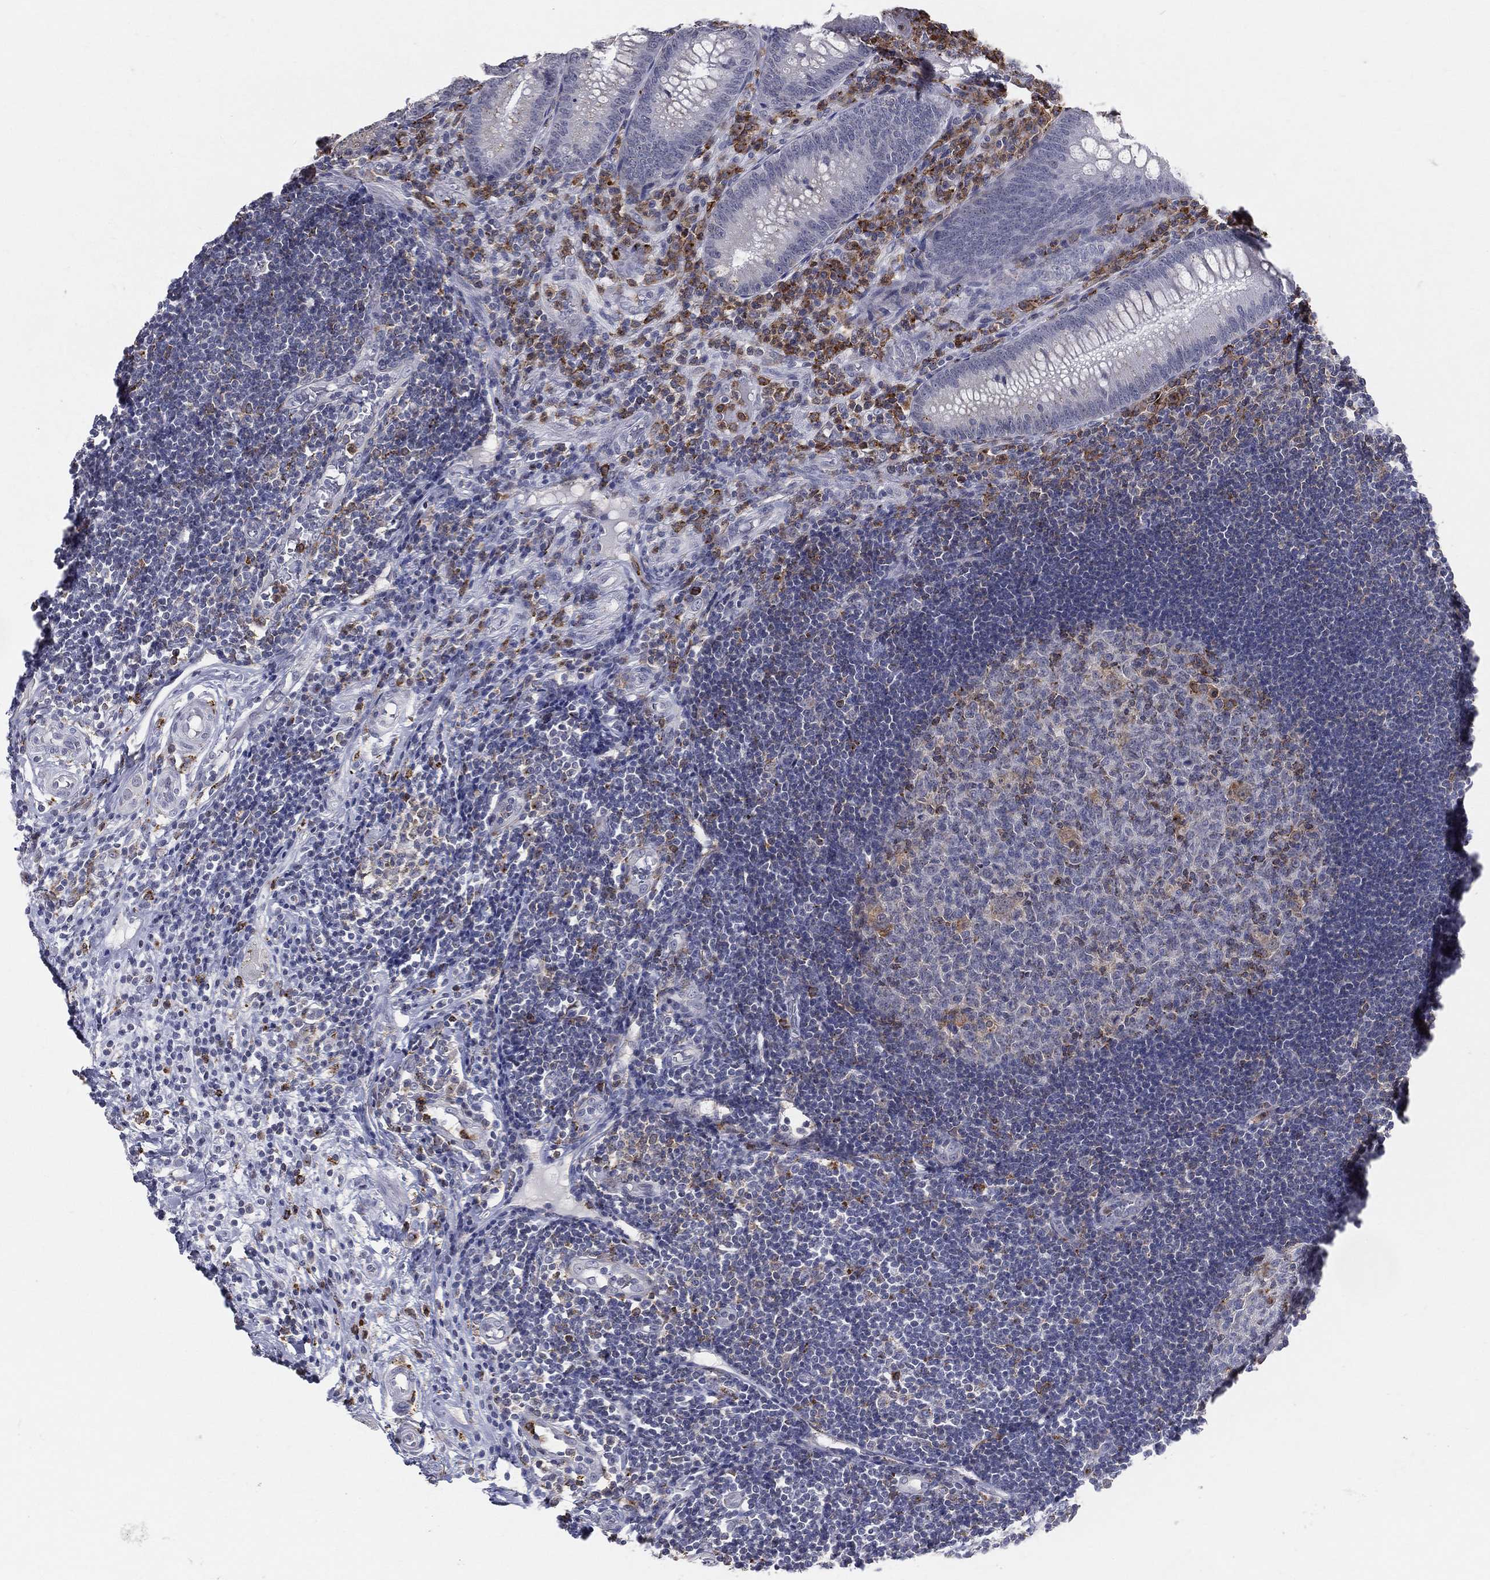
{"staining": {"intensity": "negative", "quantity": "none", "location": "none"}, "tissue": "appendix", "cell_type": "Glandular cells", "image_type": "normal", "snomed": [{"axis": "morphology", "description": "Normal tissue, NOS"}, {"axis": "morphology", "description": "Inflammation, NOS"}, {"axis": "topography", "description": "Appendix"}], "caption": "Appendix stained for a protein using IHC shows no staining glandular cells.", "gene": "EVI2B", "patient": {"sex": "male", "age": 16}}